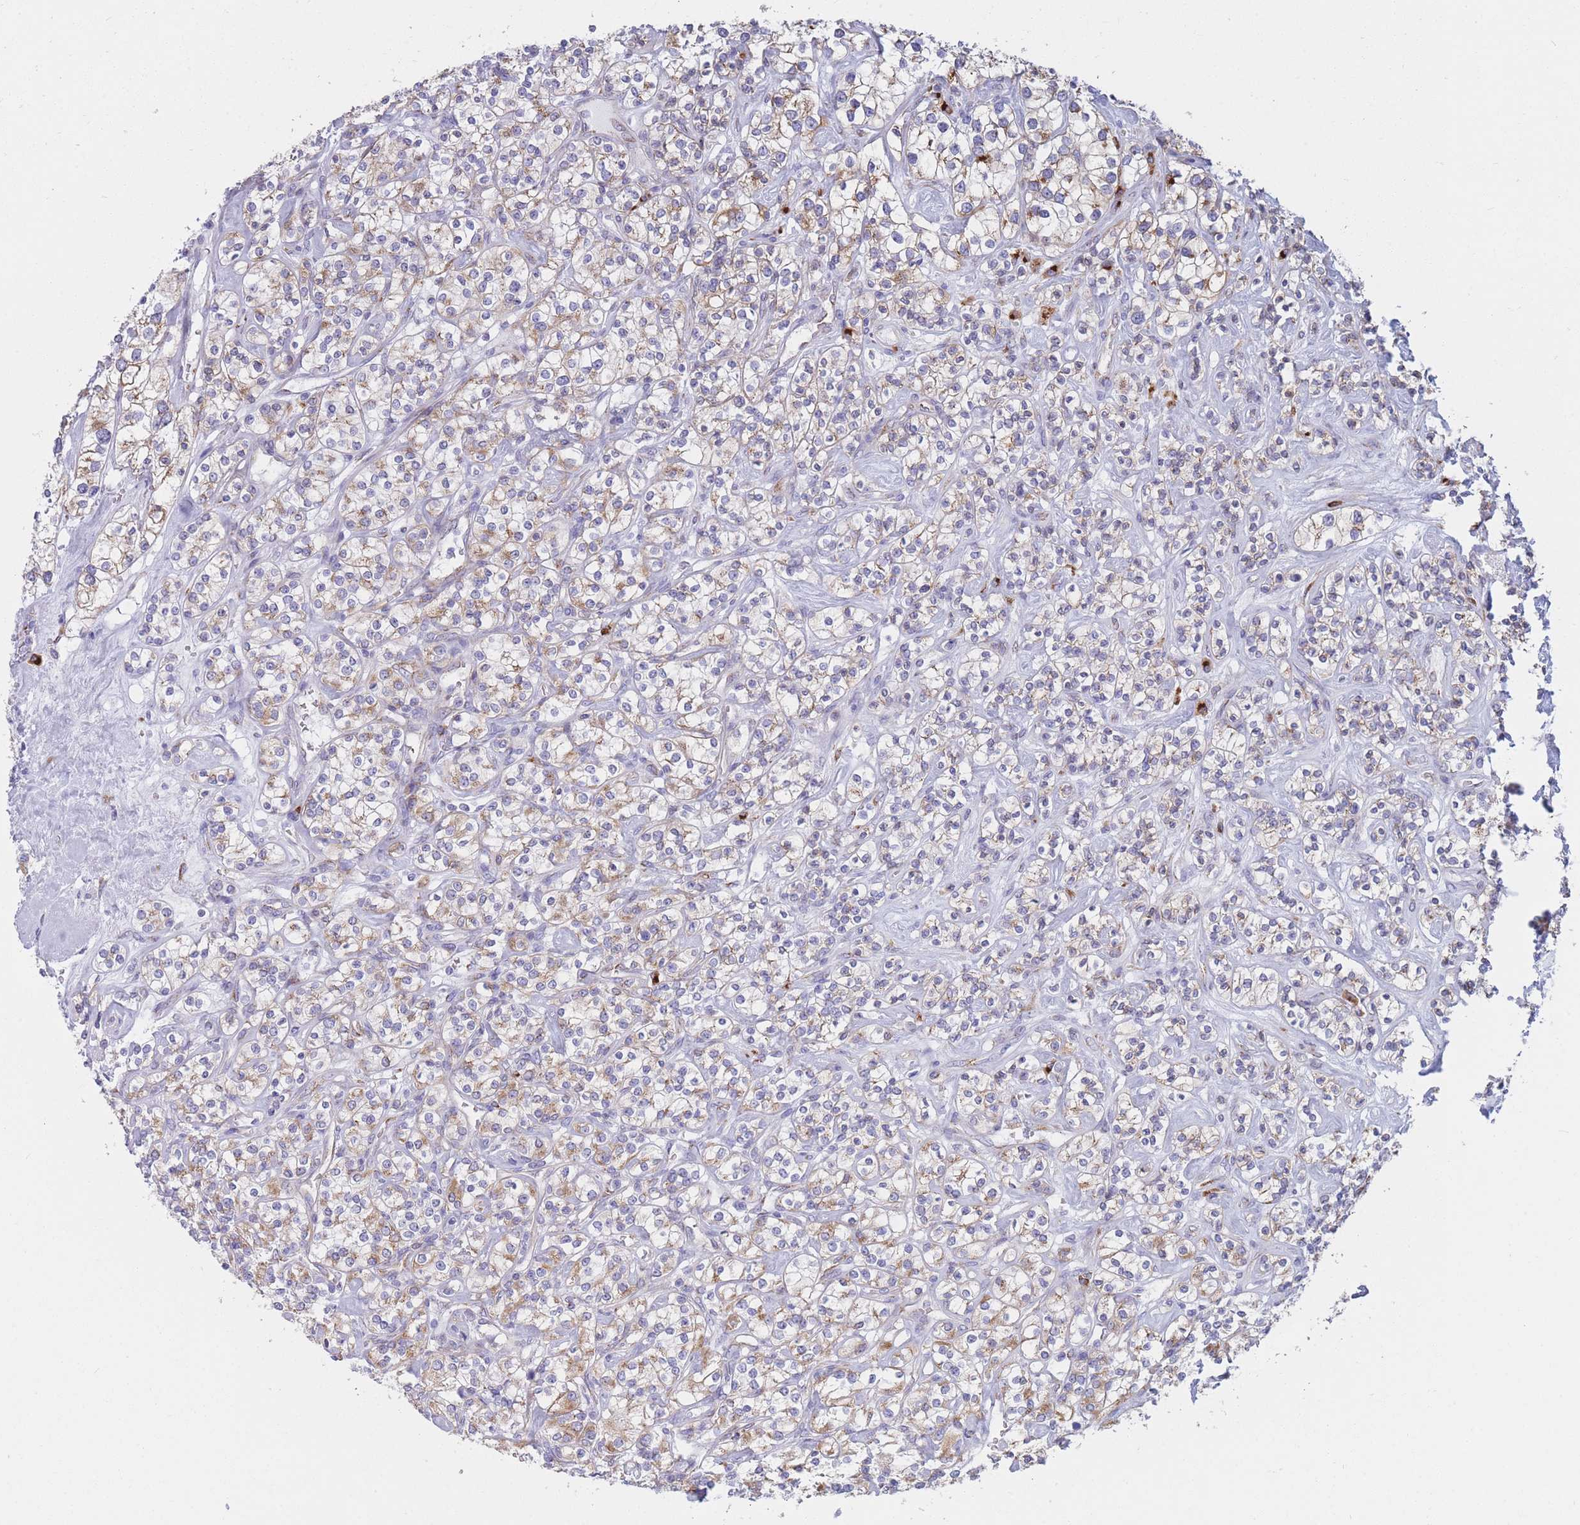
{"staining": {"intensity": "moderate", "quantity": "25%-75%", "location": "cytoplasmic/membranous"}, "tissue": "renal cancer", "cell_type": "Tumor cells", "image_type": "cancer", "snomed": [{"axis": "morphology", "description": "Adenocarcinoma, NOS"}, {"axis": "topography", "description": "Kidney"}], "caption": "Protein staining by IHC exhibits moderate cytoplasmic/membranous staining in approximately 25%-75% of tumor cells in renal adenocarcinoma.", "gene": "MRPL30", "patient": {"sex": "male", "age": 77}}